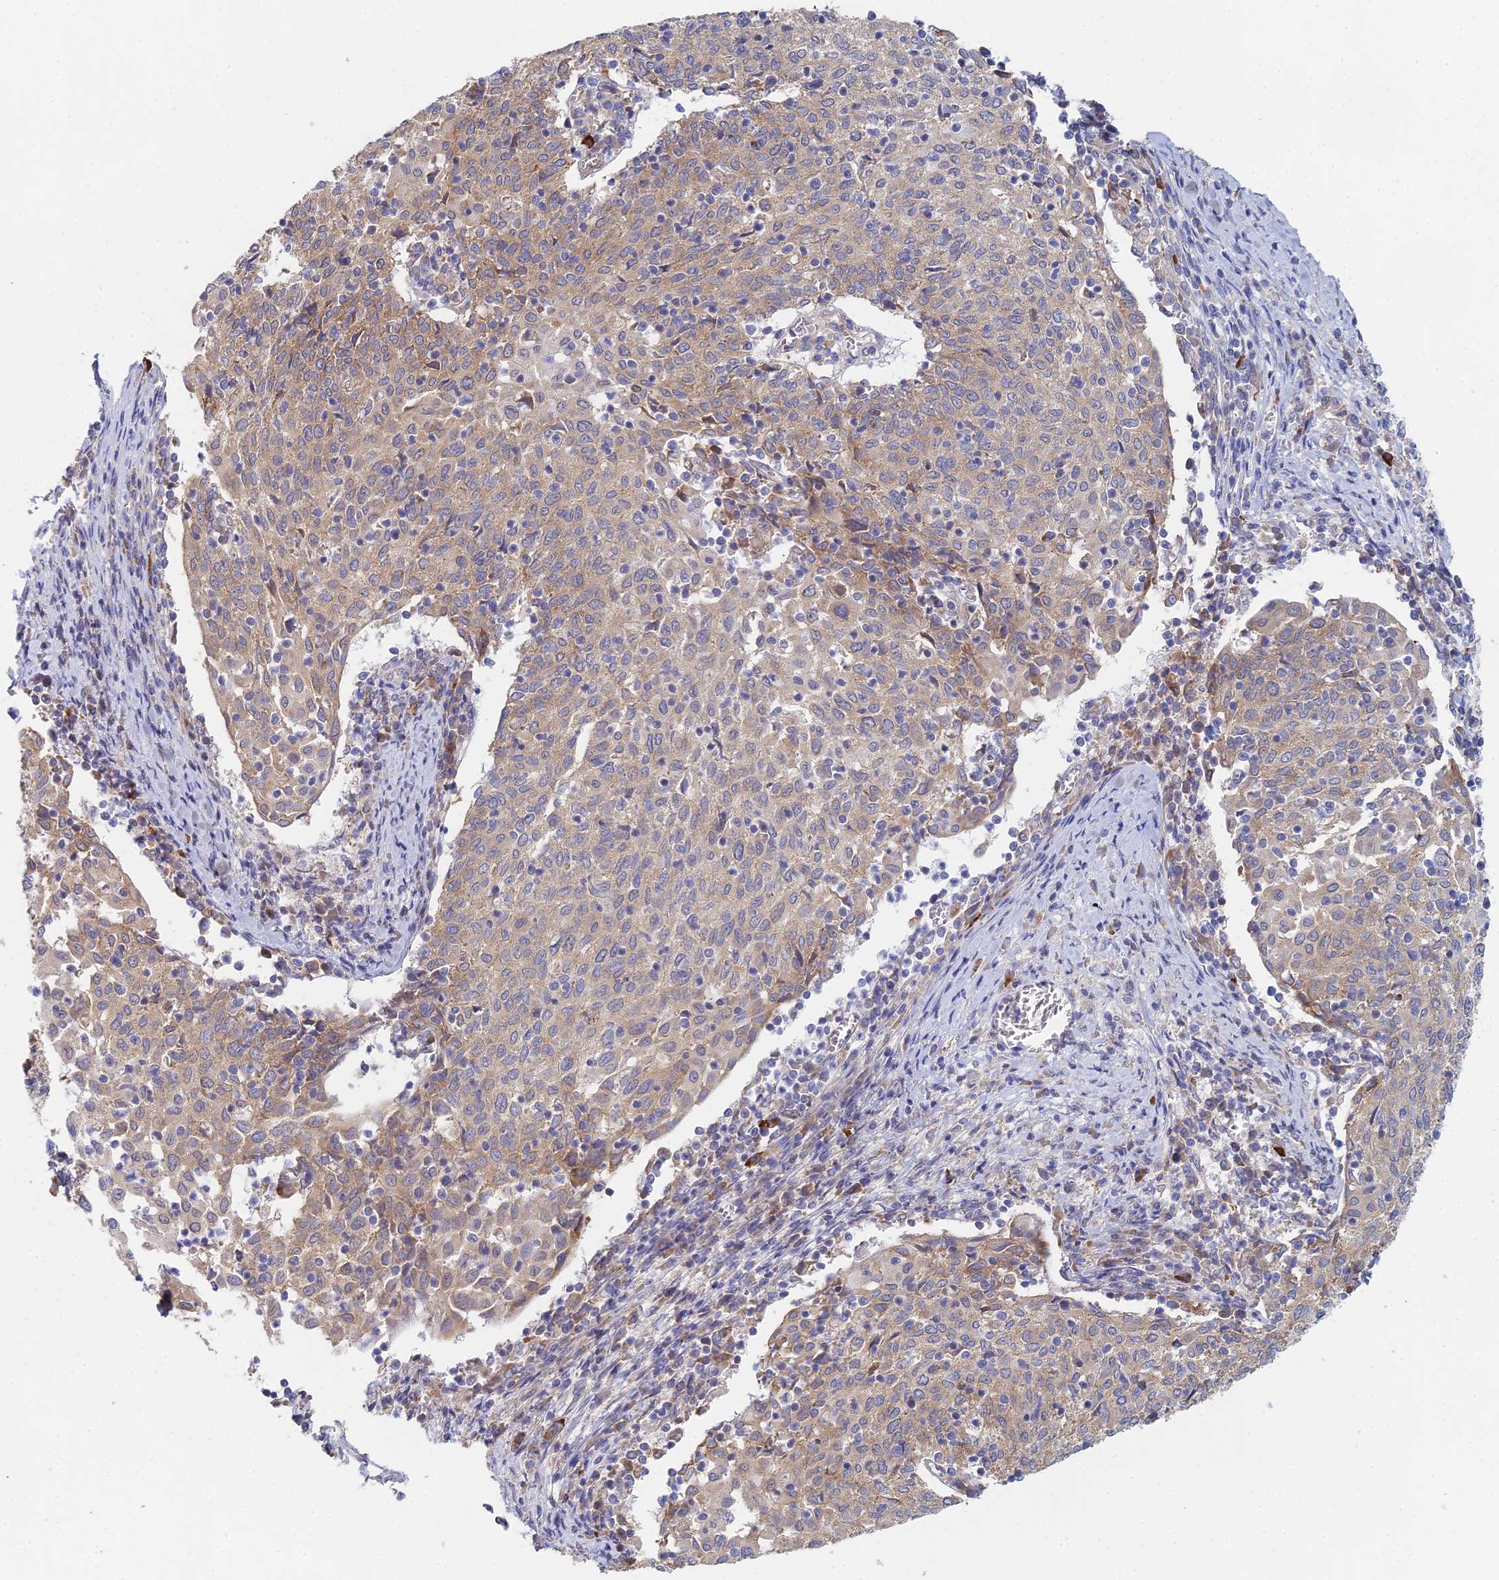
{"staining": {"intensity": "moderate", "quantity": "25%-75%", "location": "cytoplasmic/membranous"}, "tissue": "cervical cancer", "cell_type": "Tumor cells", "image_type": "cancer", "snomed": [{"axis": "morphology", "description": "Squamous cell carcinoma, NOS"}, {"axis": "topography", "description": "Cervix"}], "caption": "High-power microscopy captured an immunohistochemistry image of cervical squamous cell carcinoma, revealing moderate cytoplasmic/membranous staining in about 25%-75% of tumor cells.", "gene": "ELOF1", "patient": {"sex": "female", "age": 52}}